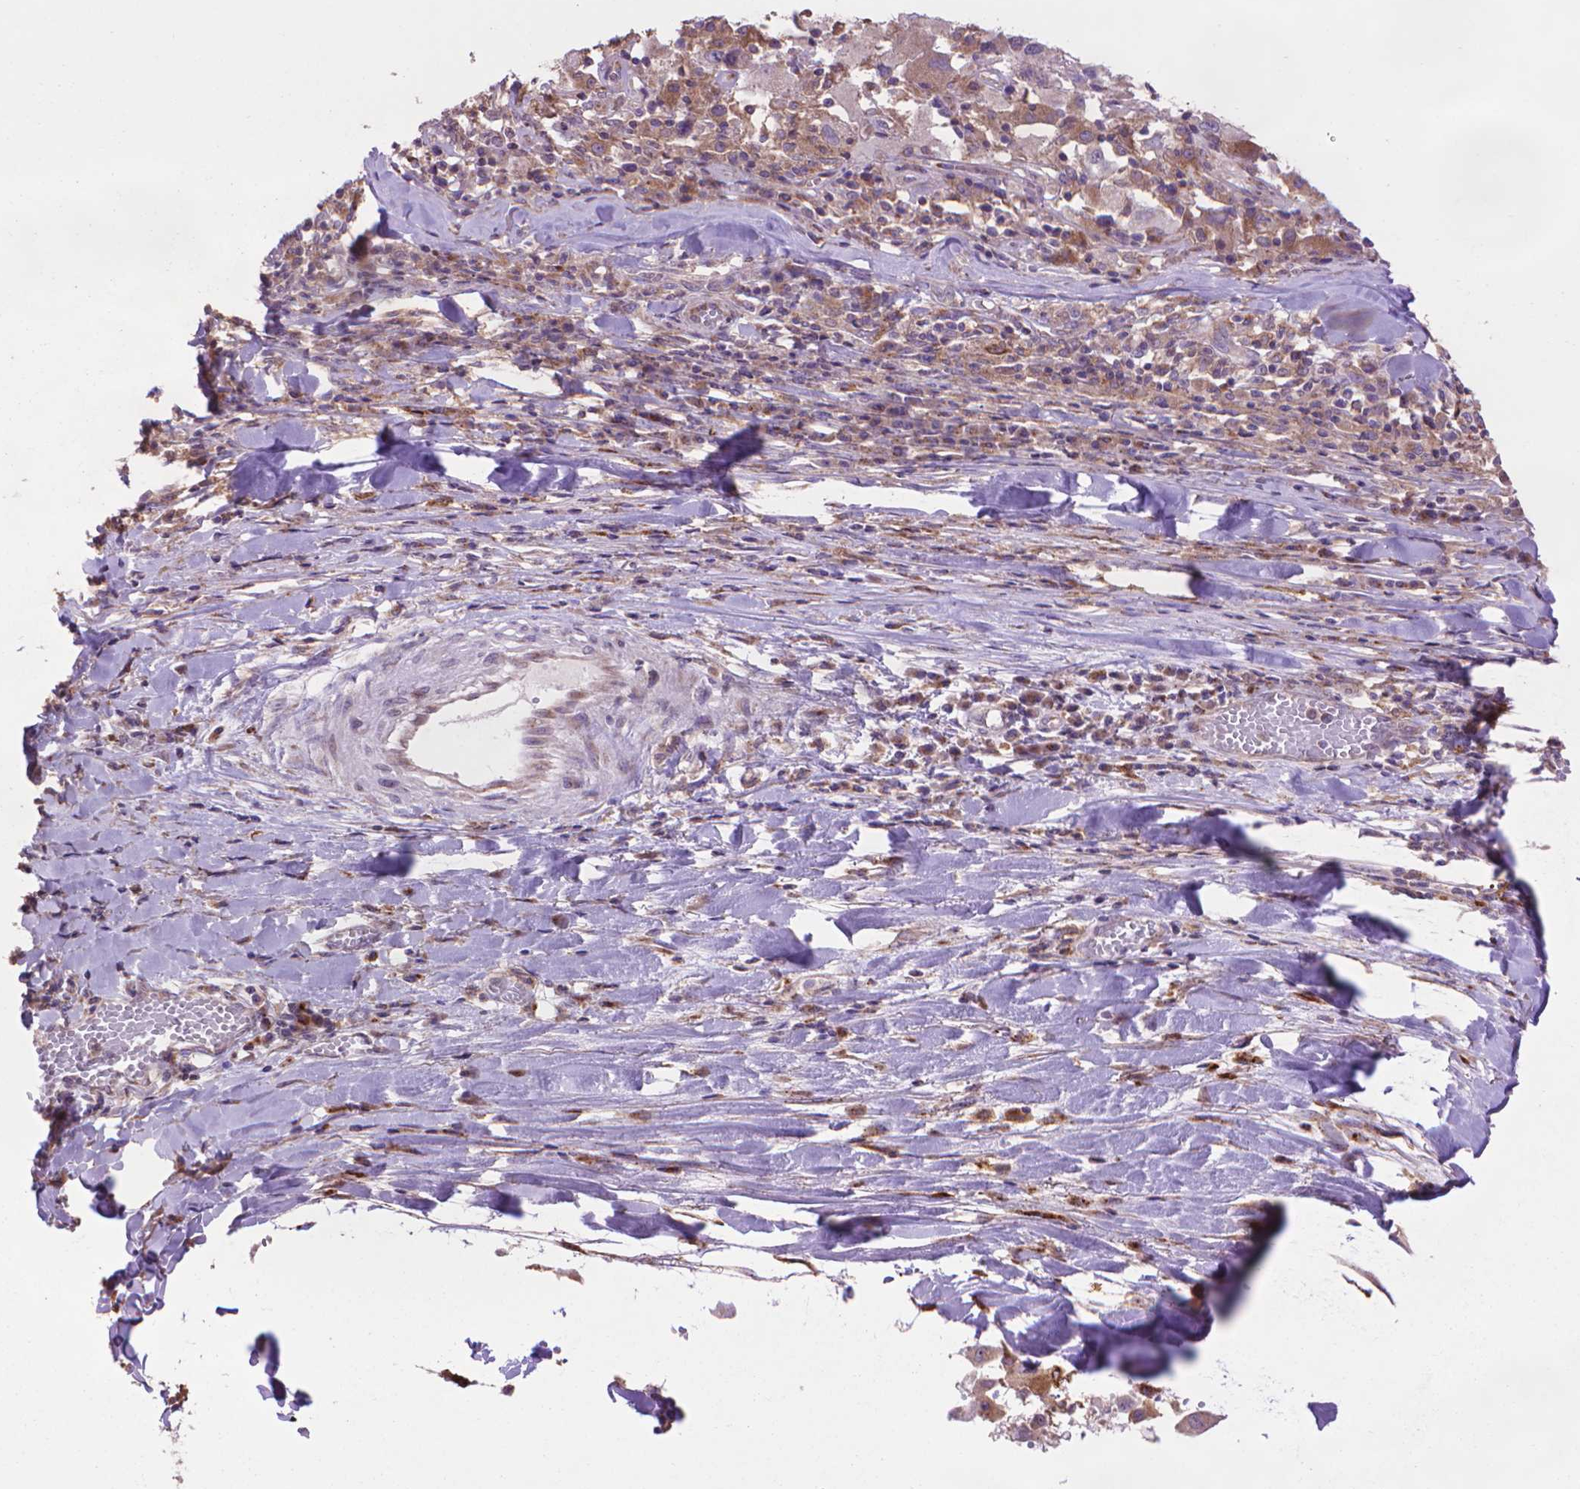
{"staining": {"intensity": "moderate", "quantity": "25%-75%", "location": "cytoplasmic/membranous"}, "tissue": "melanoma", "cell_type": "Tumor cells", "image_type": "cancer", "snomed": [{"axis": "morphology", "description": "Malignant melanoma, Metastatic site"}, {"axis": "topography", "description": "Lymph node"}], "caption": "This histopathology image demonstrates malignant melanoma (metastatic site) stained with immunohistochemistry (IHC) to label a protein in brown. The cytoplasmic/membranous of tumor cells show moderate positivity for the protein. Nuclei are counter-stained blue.", "gene": "GLB1", "patient": {"sex": "male", "age": 50}}